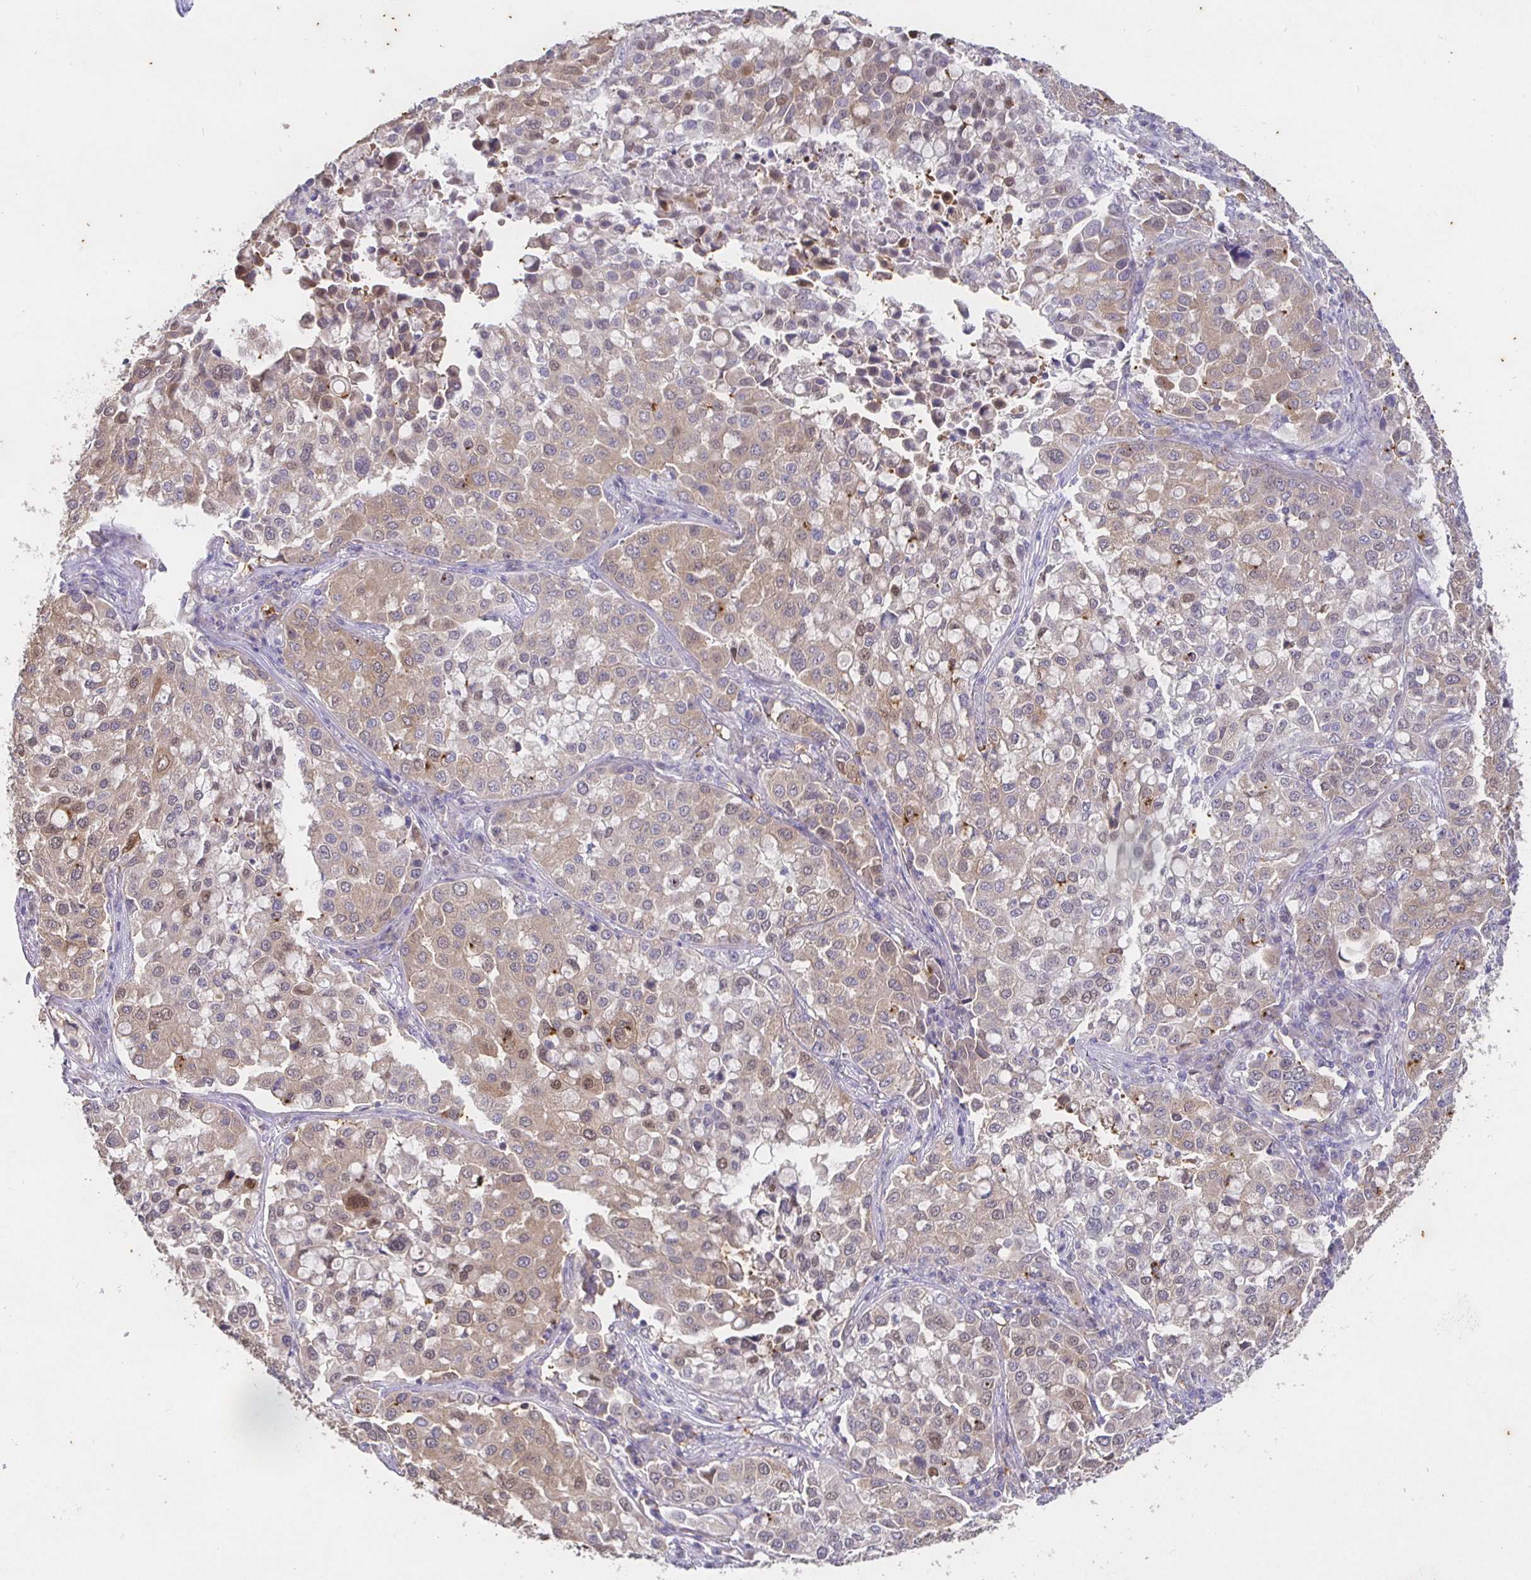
{"staining": {"intensity": "weak", "quantity": "25%-75%", "location": "cytoplasmic/membranous,nuclear"}, "tissue": "lung cancer", "cell_type": "Tumor cells", "image_type": "cancer", "snomed": [{"axis": "morphology", "description": "Adenocarcinoma, NOS"}, {"axis": "morphology", "description": "Adenocarcinoma, metastatic, NOS"}, {"axis": "topography", "description": "Lymph node"}, {"axis": "topography", "description": "Lung"}], "caption": "Tumor cells exhibit weak cytoplasmic/membranous and nuclear positivity in about 25%-75% of cells in lung adenocarcinoma. (Brightfield microscopy of DAB IHC at high magnification).", "gene": "SHISA4", "patient": {"sex": "female", "age": 65}}